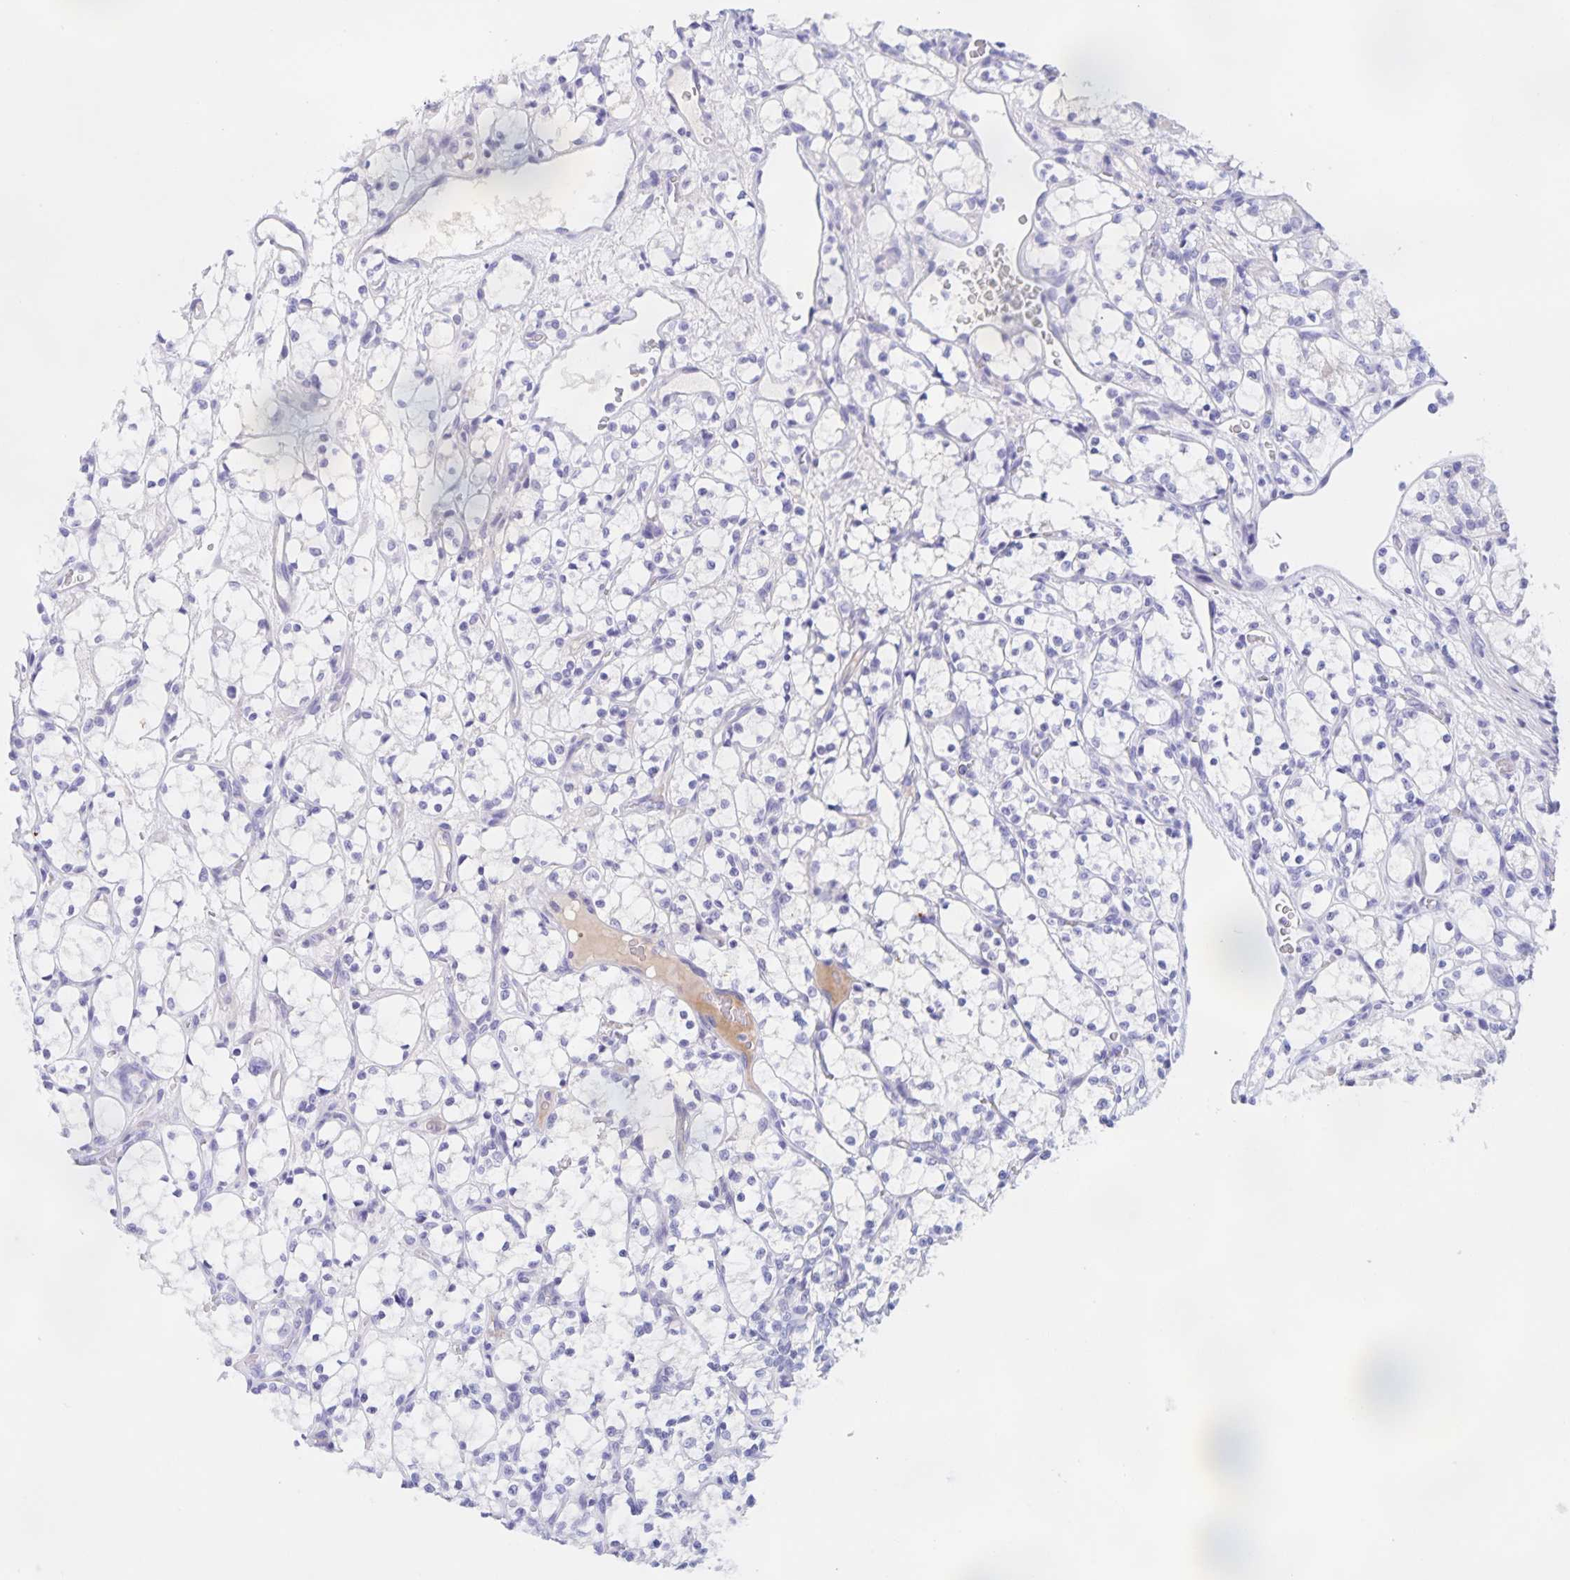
{"staining": {"intensity": "negative", "quantity": "none", "location": "none"}, "tissue": "renal cancer", "cell_type": "Tumor cells", "image_type": "cancer", "snomed": [{"axis": "morphology", "description": "Adenocarcinoma, NOS"}, {"axis": "topography", "description": "Kidney"}], "caption": "Human renal cancer (adenocarcinoma) stained for a protein using immunohistochemistry exhibits no positivity in tumor cells.", "gene": "CATSPER4", "patient": {"sex": "female", "age": 69}}